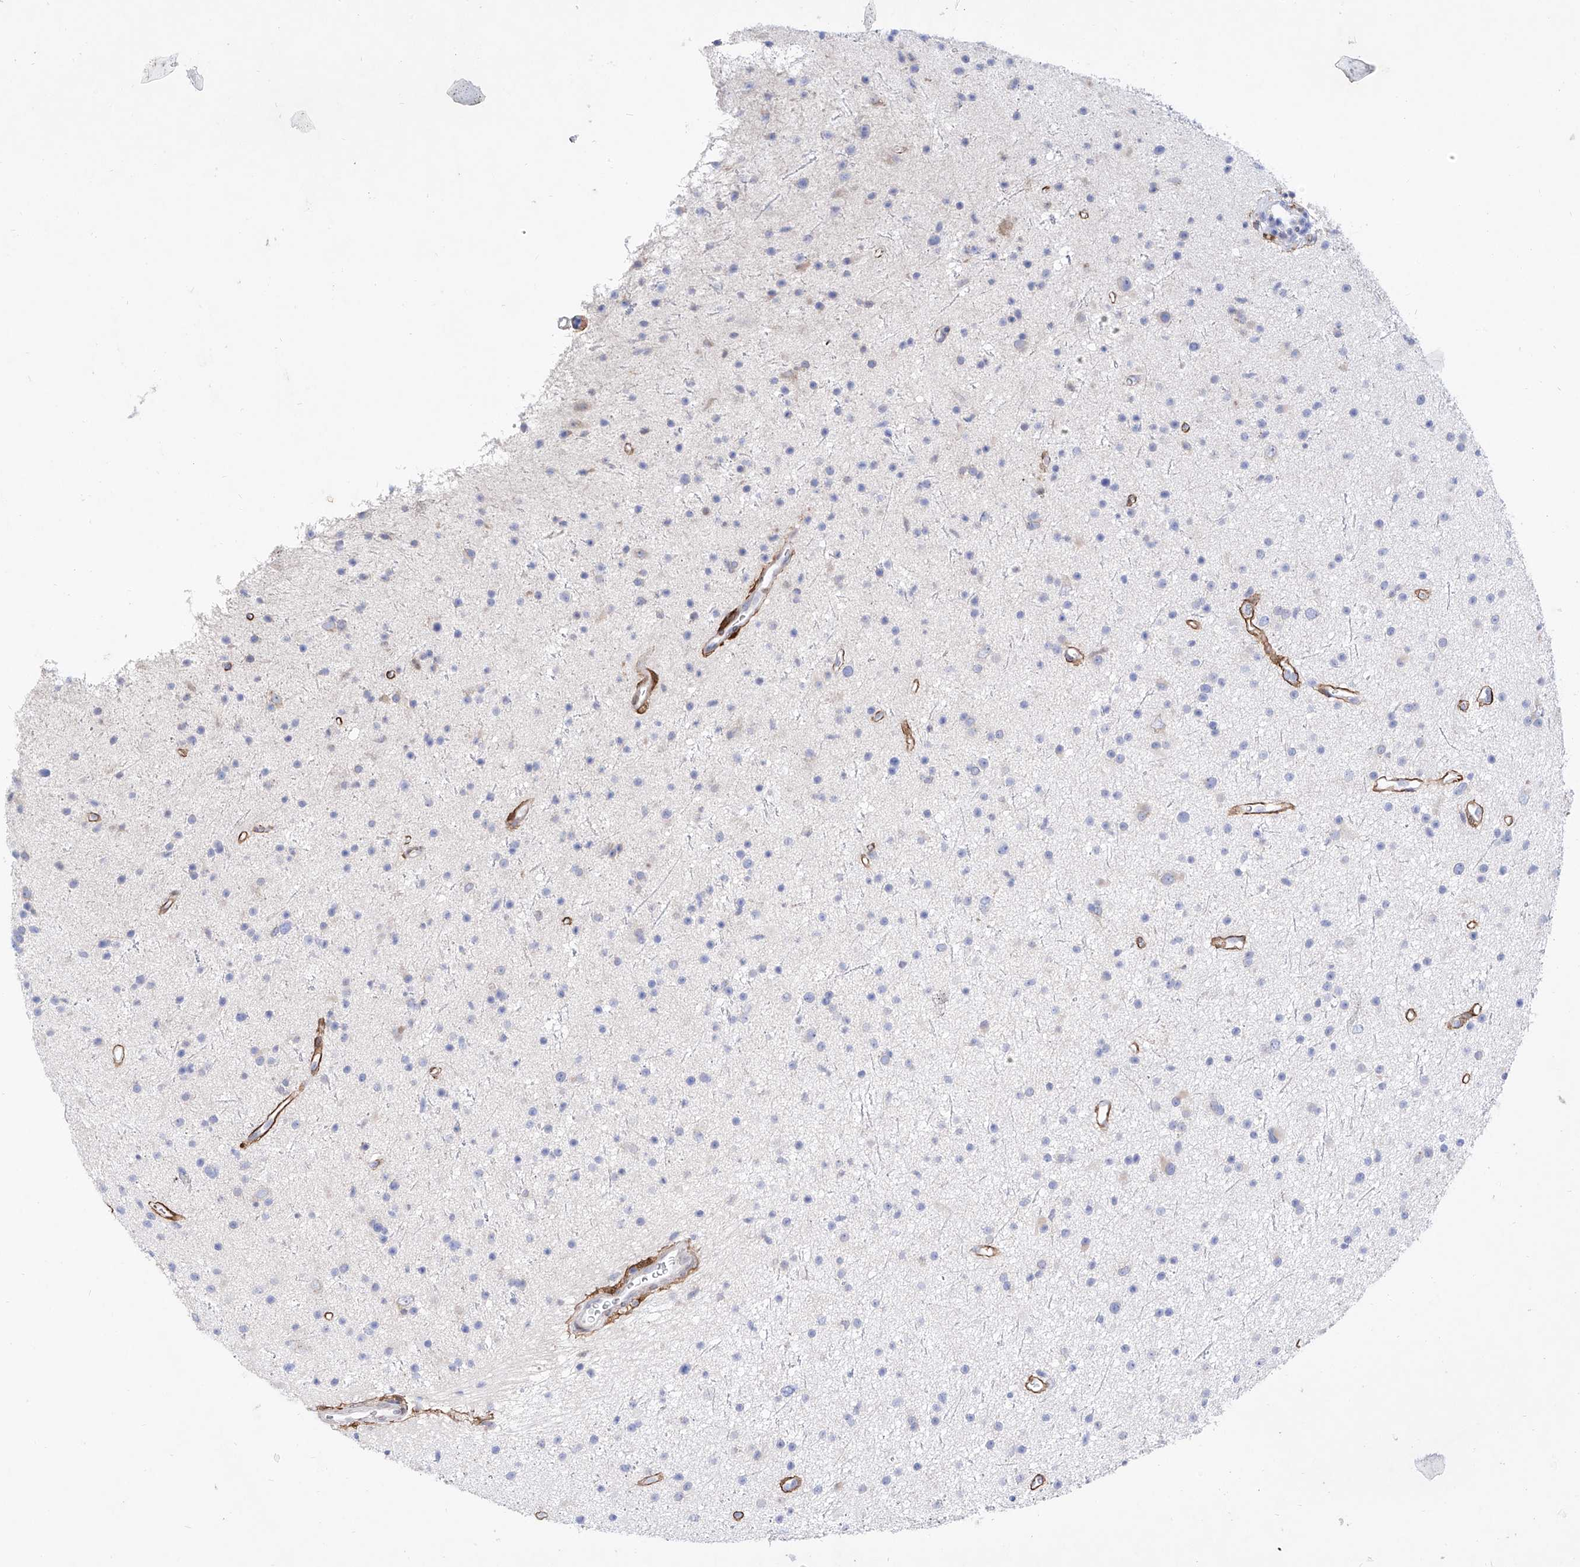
{"staining": {"intensity": "negative", "quantity": "none", "location": "none"}, "tissue": "glioma", "cell_type": "Tumor cells", "image_type": "cancer", "snomed": [{"axis": "morphology", "description": "Glioma, malignant, Low grade"}, {"axis": "topography", "description": "Cerebral cortex"}], "caption": "Tumor cells show no significant protein expression in malignant glioma (low-grade).", "gene": "LCLAT1", "patient": {"sex": "female", "age": 39}}